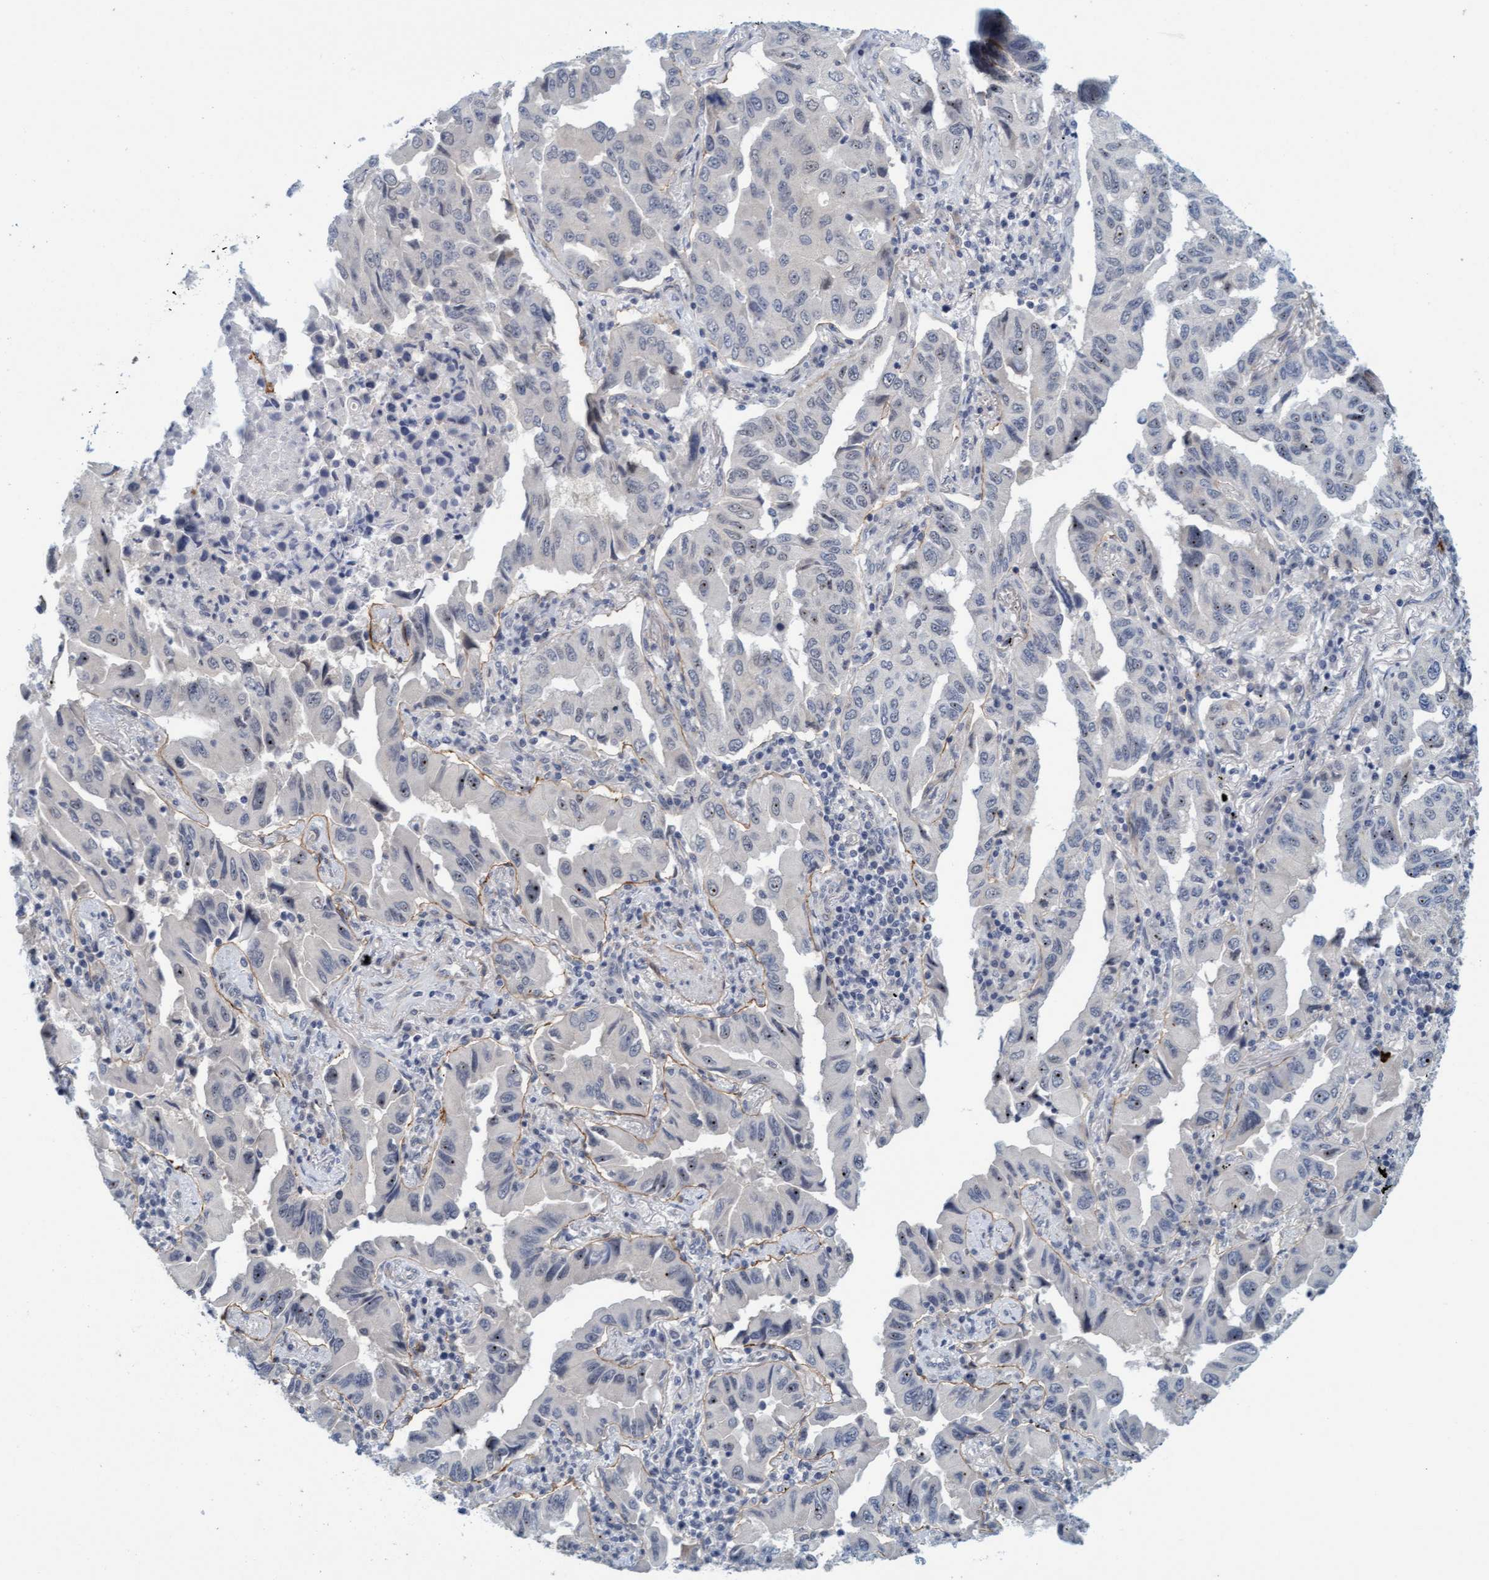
{"staining": {"intensity": "negative", "quantity": "none", "location": "none"}, "tissue": "lung cancer", "cell_type": "Tumor cells", "image_type": "cancer", "snomed": [{"axis": "morphology", "description": "Adenocarcinoma, NOS"}, {"axis": "topography", "description": "Lung"}], "caption": "The histopathology image exhibits no significant staining in tumor cells of lung cancer.", "gene": "TSTD2", "patient": {"sex": "female", "age": 65}}